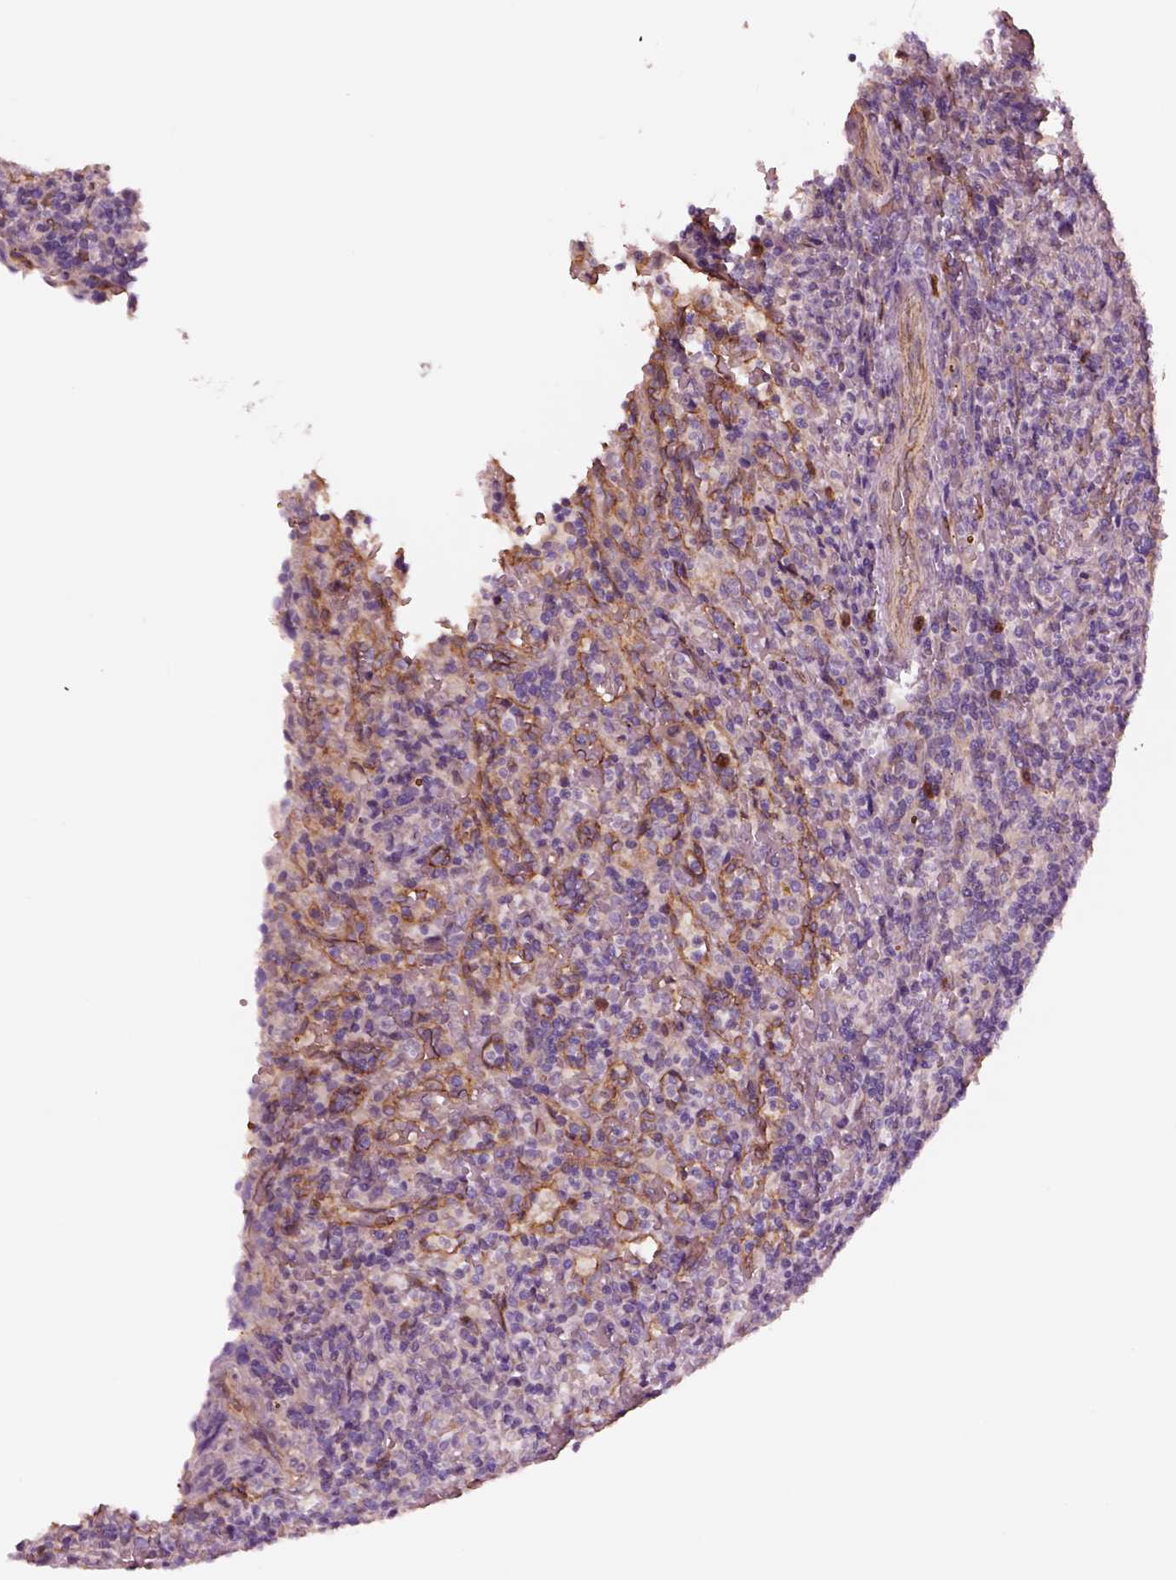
{"staining": {"intensity": "negative", "quantity": "none", "location": "none"}, "tissue": "lymphoma", "cell_type": "Tumor cells", "image_type": "cancer", "snomed": [{"axis": "morphology", "description": "Malignant lymphoma, non-Hodgkin's type, Low grade"}, {"axis": "topography", "description": "Spleen"}], "caption": "The micrograph shows no staining of tumor cells in low-grade malignant lymphoma, non-Hodgkin's type. (DAB immunohistochemistry (IHC) visualized using brightfield microscopy, high magnification).", "gene": "HTR1B", "patient": {"sex": "female", "age": 70}}